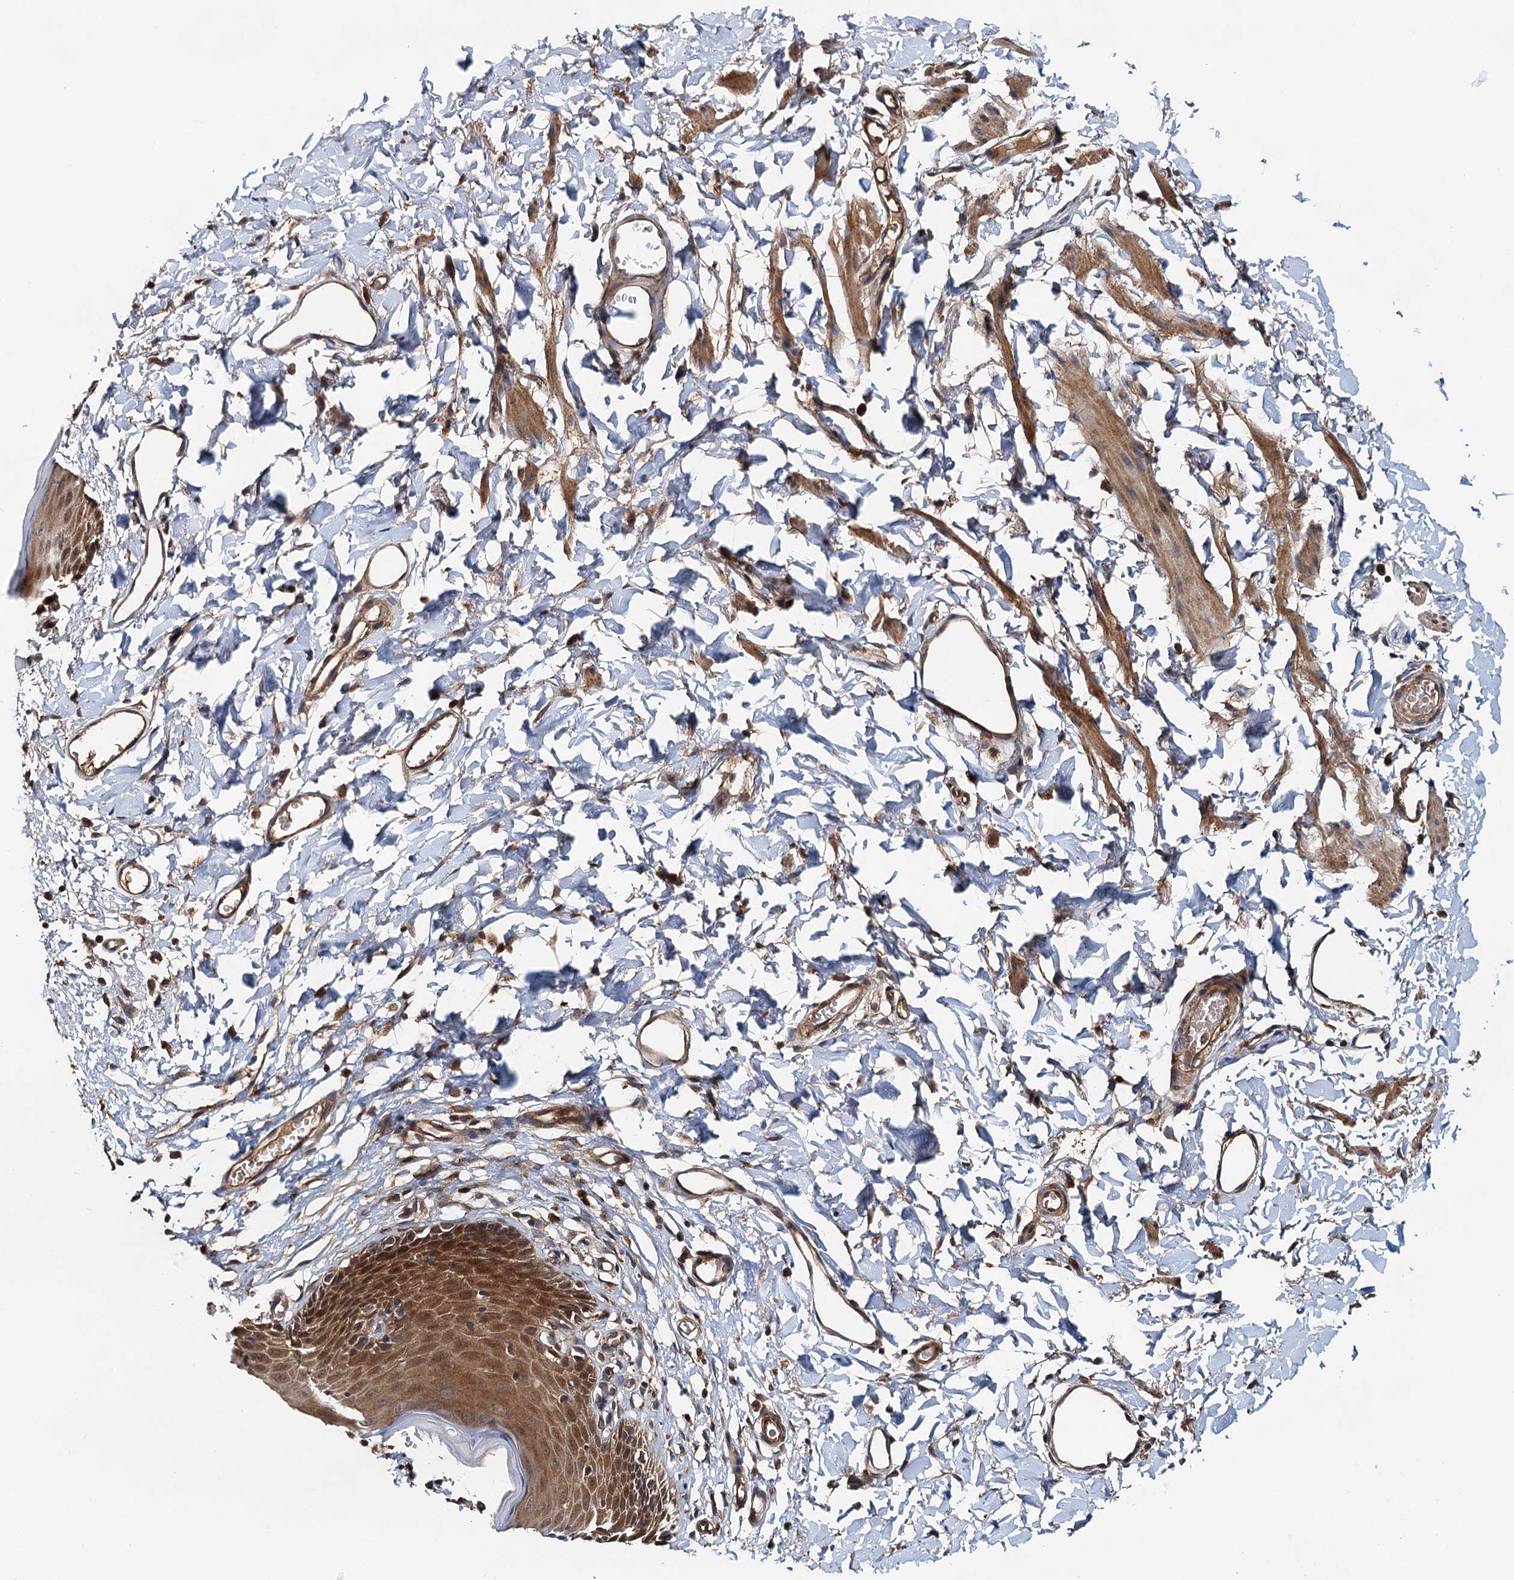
{"staining": {"intensity": "strong", "quantity": ">75%", "location": "cytoplasmic/membranous,nuclear"}, "tissue": "skin", "cell_type": "Epidermal cells", "image_type": "normal", "snomed": [{"axis": "morphology", "description": "Normal tissue, NOS"}, {"axis": "topography", "description": "Vulva"}], "caption": "Protein expression analysis of unremarkable human skin reveals strong cytoplasmic/membranous,nuclear positivity in approximately >75% of epidermal cells.", "gene": "AAGAB", "patient": {"sex": "female", "age": 68}}